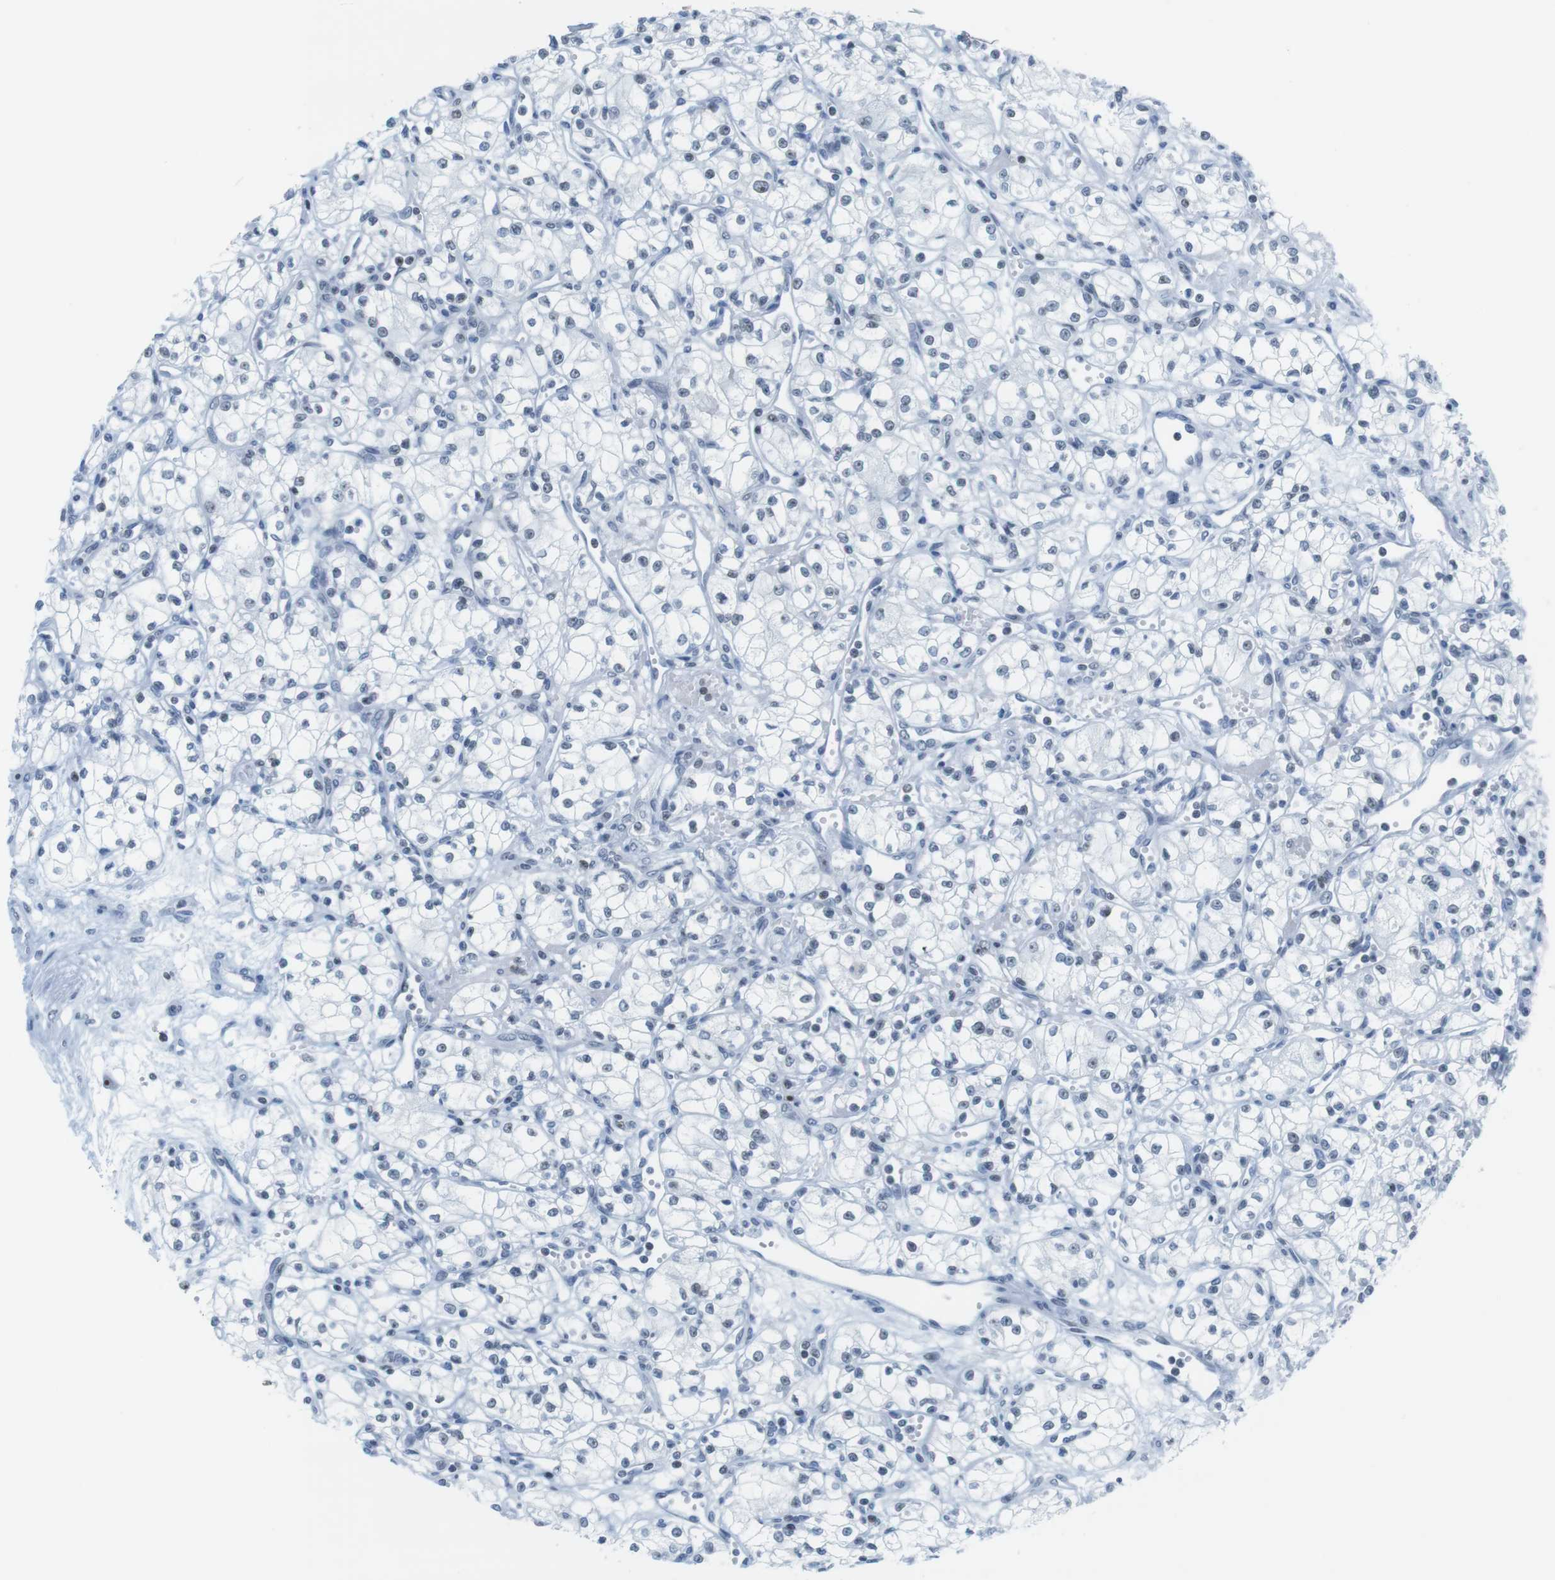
{"staining": {"intensity": "weak", "quantity": "<25%", "location": "nuclear"}, "tissue": "renal cancer", "cell_type": "Tumor cells", "image_type": "cancer", "snomed": [{"axis": "morphology", "description": "Normal tissue, NOS"}, {"axis": "morphology", "description": "Adenocarcinoma, NOS"}, {"axis": "topography", "description": "Kidney"}], "caption": "Tumor cells show no significant protein expression in renal cancer (adenocarcinoma).", "gene": "NIFK", "patient": {"sex": "male", "age": 59}}